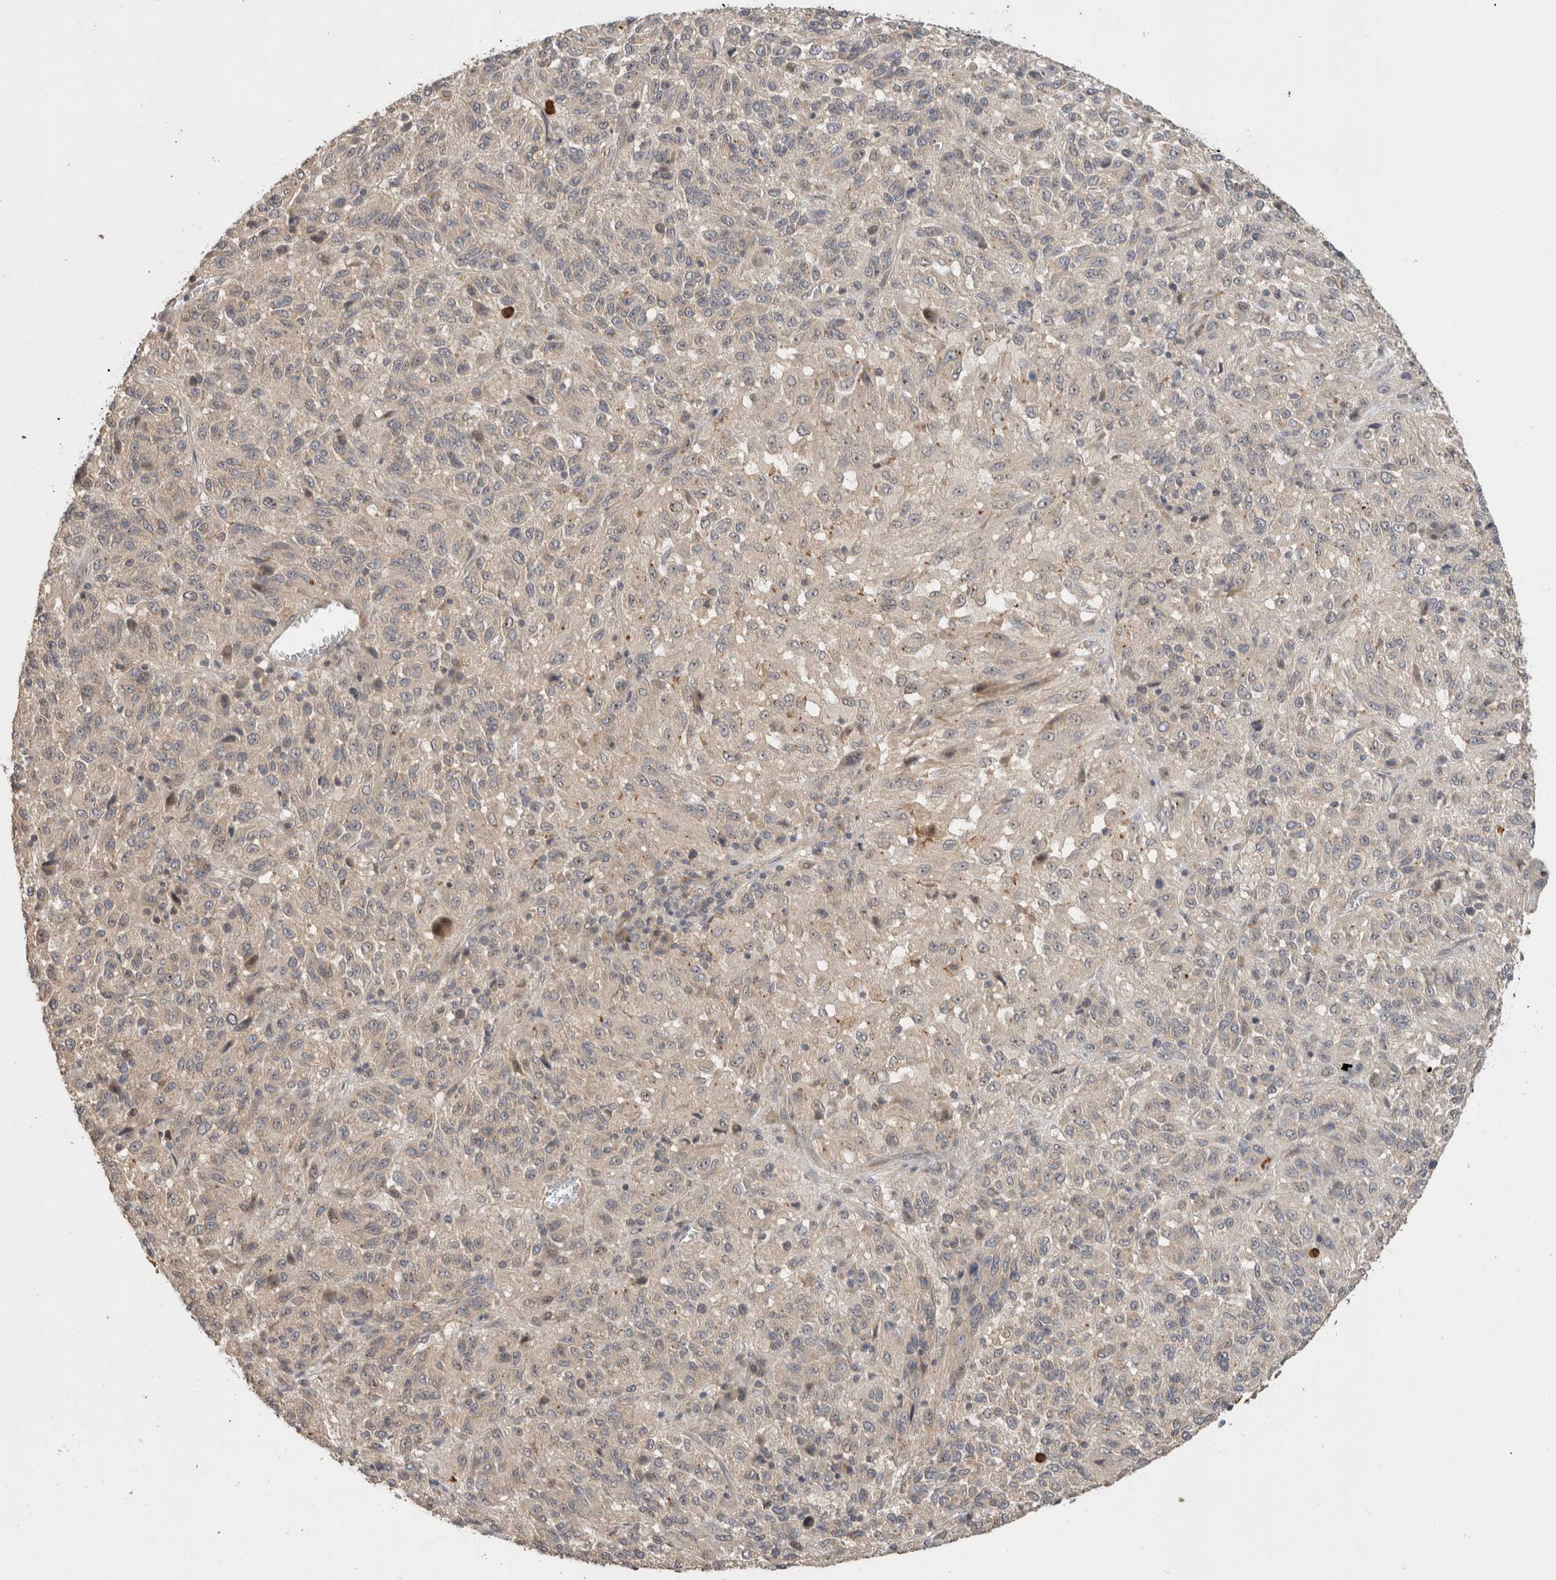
{"staining": {"intensity": "negative", "quantity": "none", "location": "none"}, "tissue": "melanoma", "cell_type": "Tumor cells", "image_type": "cancer", "snomed": [{"axis": "morphology", "description": "Malignant melanoma, Metastatic site"}, {"axis": "topography", "description": "Lung"}], "caption": "The IHC photomicrograph has no significant staining in tumor cells of melanoma tissue.", "gene": "PUM1", "patient": {"sex": "male", "age": 64}}